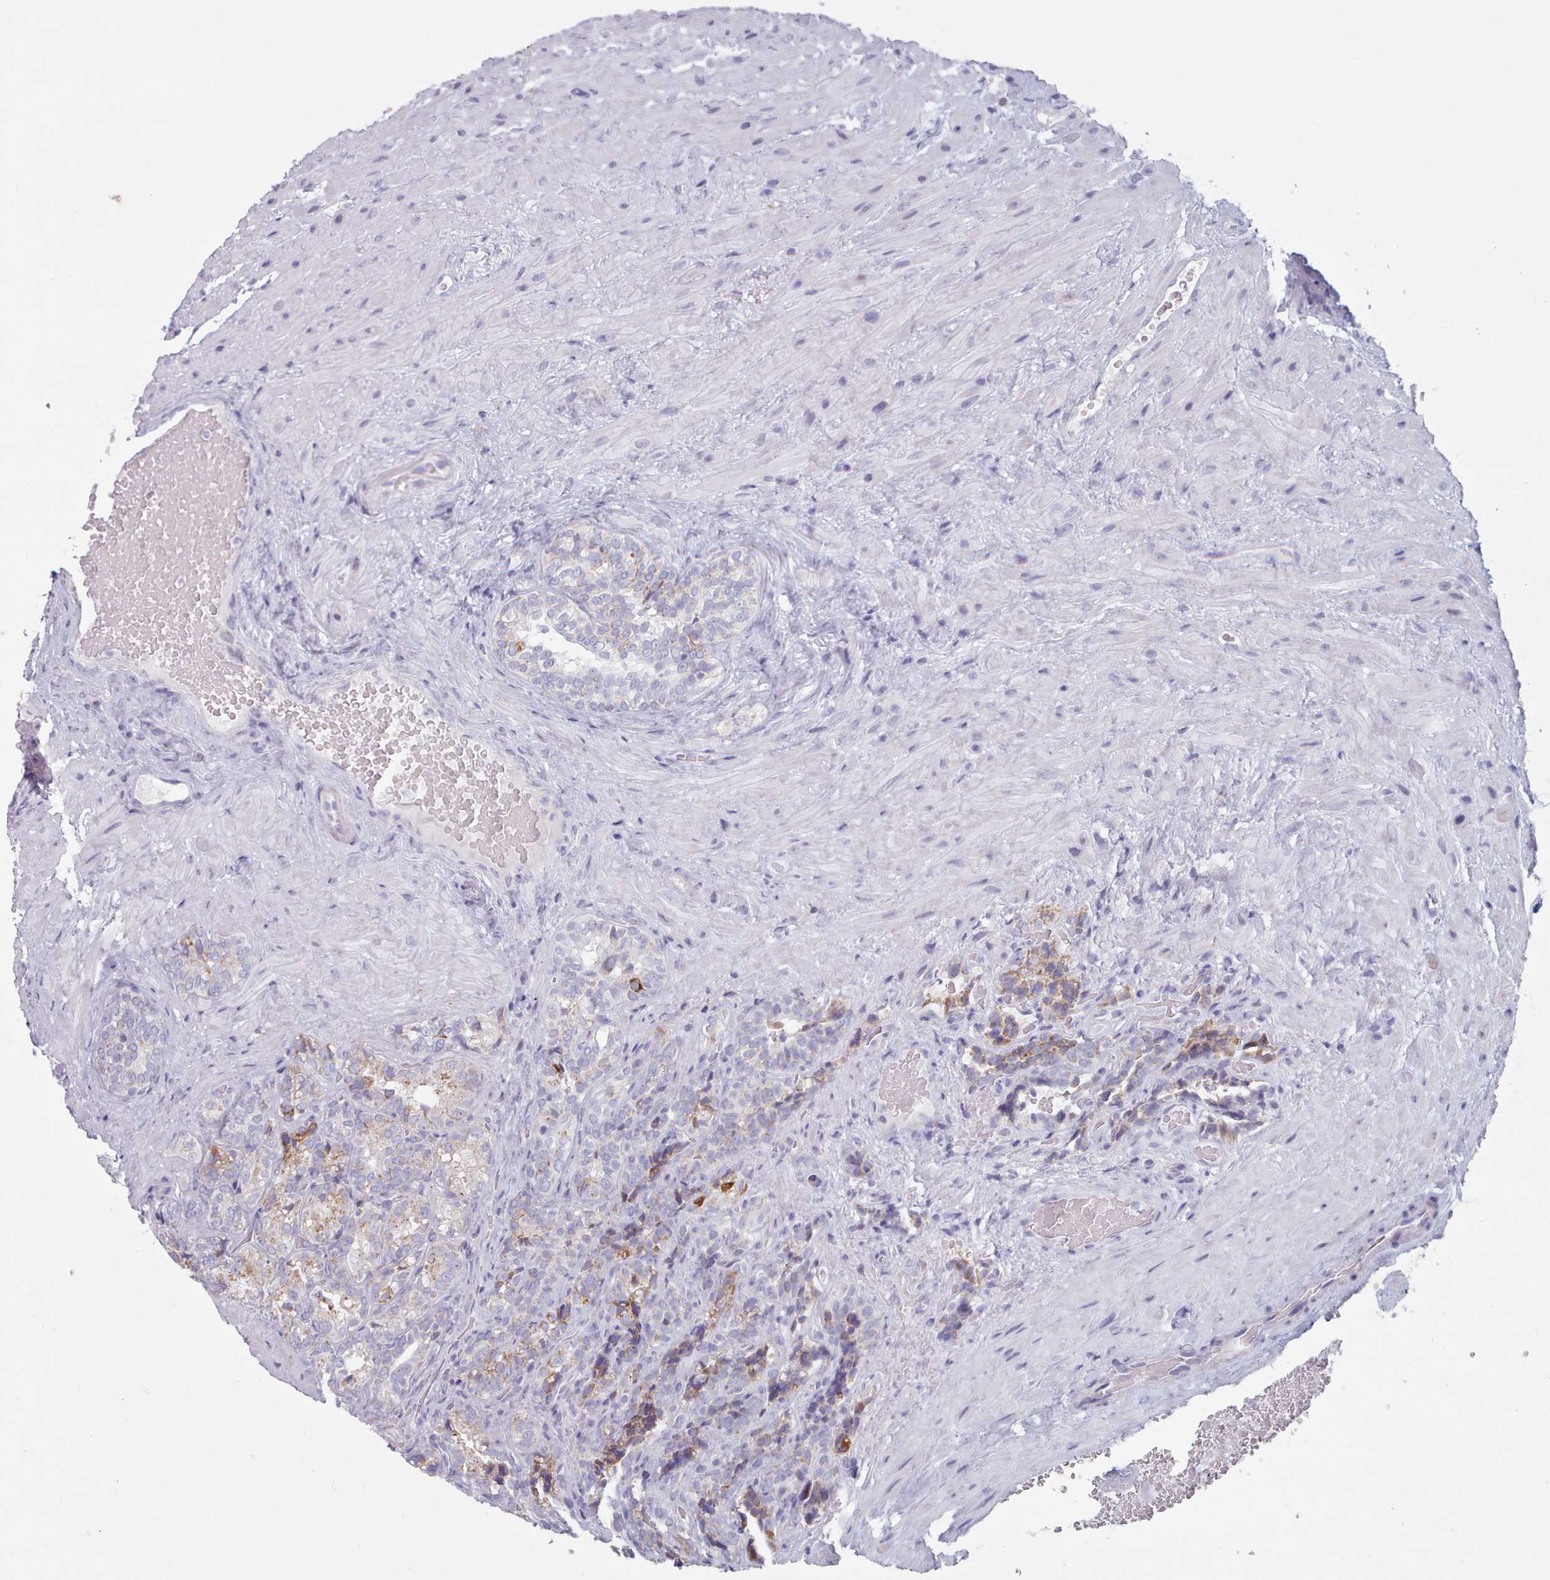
{"staining": {"intensity": "moderate", "quantity": "<25%", "location": "cytoplasmic/membranous"}, "tissue": "seminal vesicle", "cell_type": "Glandular cells", "image_type": "normal", "snomed": [{"axis": "morphology", "description": "Normal tissue, NOS"}, {"axis": "topography", "description": "Seminal veicle"}, {"axis": "topography", "description": "Peripheral nerve tissue"}], "caption": "This histopathology image exhibits normal seminal vesicle stained with immunohistochemistry to label a protein in brown. The cytoplasmic/membranous of glandular cells show moderate positivity for the protein. Nuclei are counter-stained blue.", "gene": "FAM170B", "patient": {"sex": "male", "age": 67}}